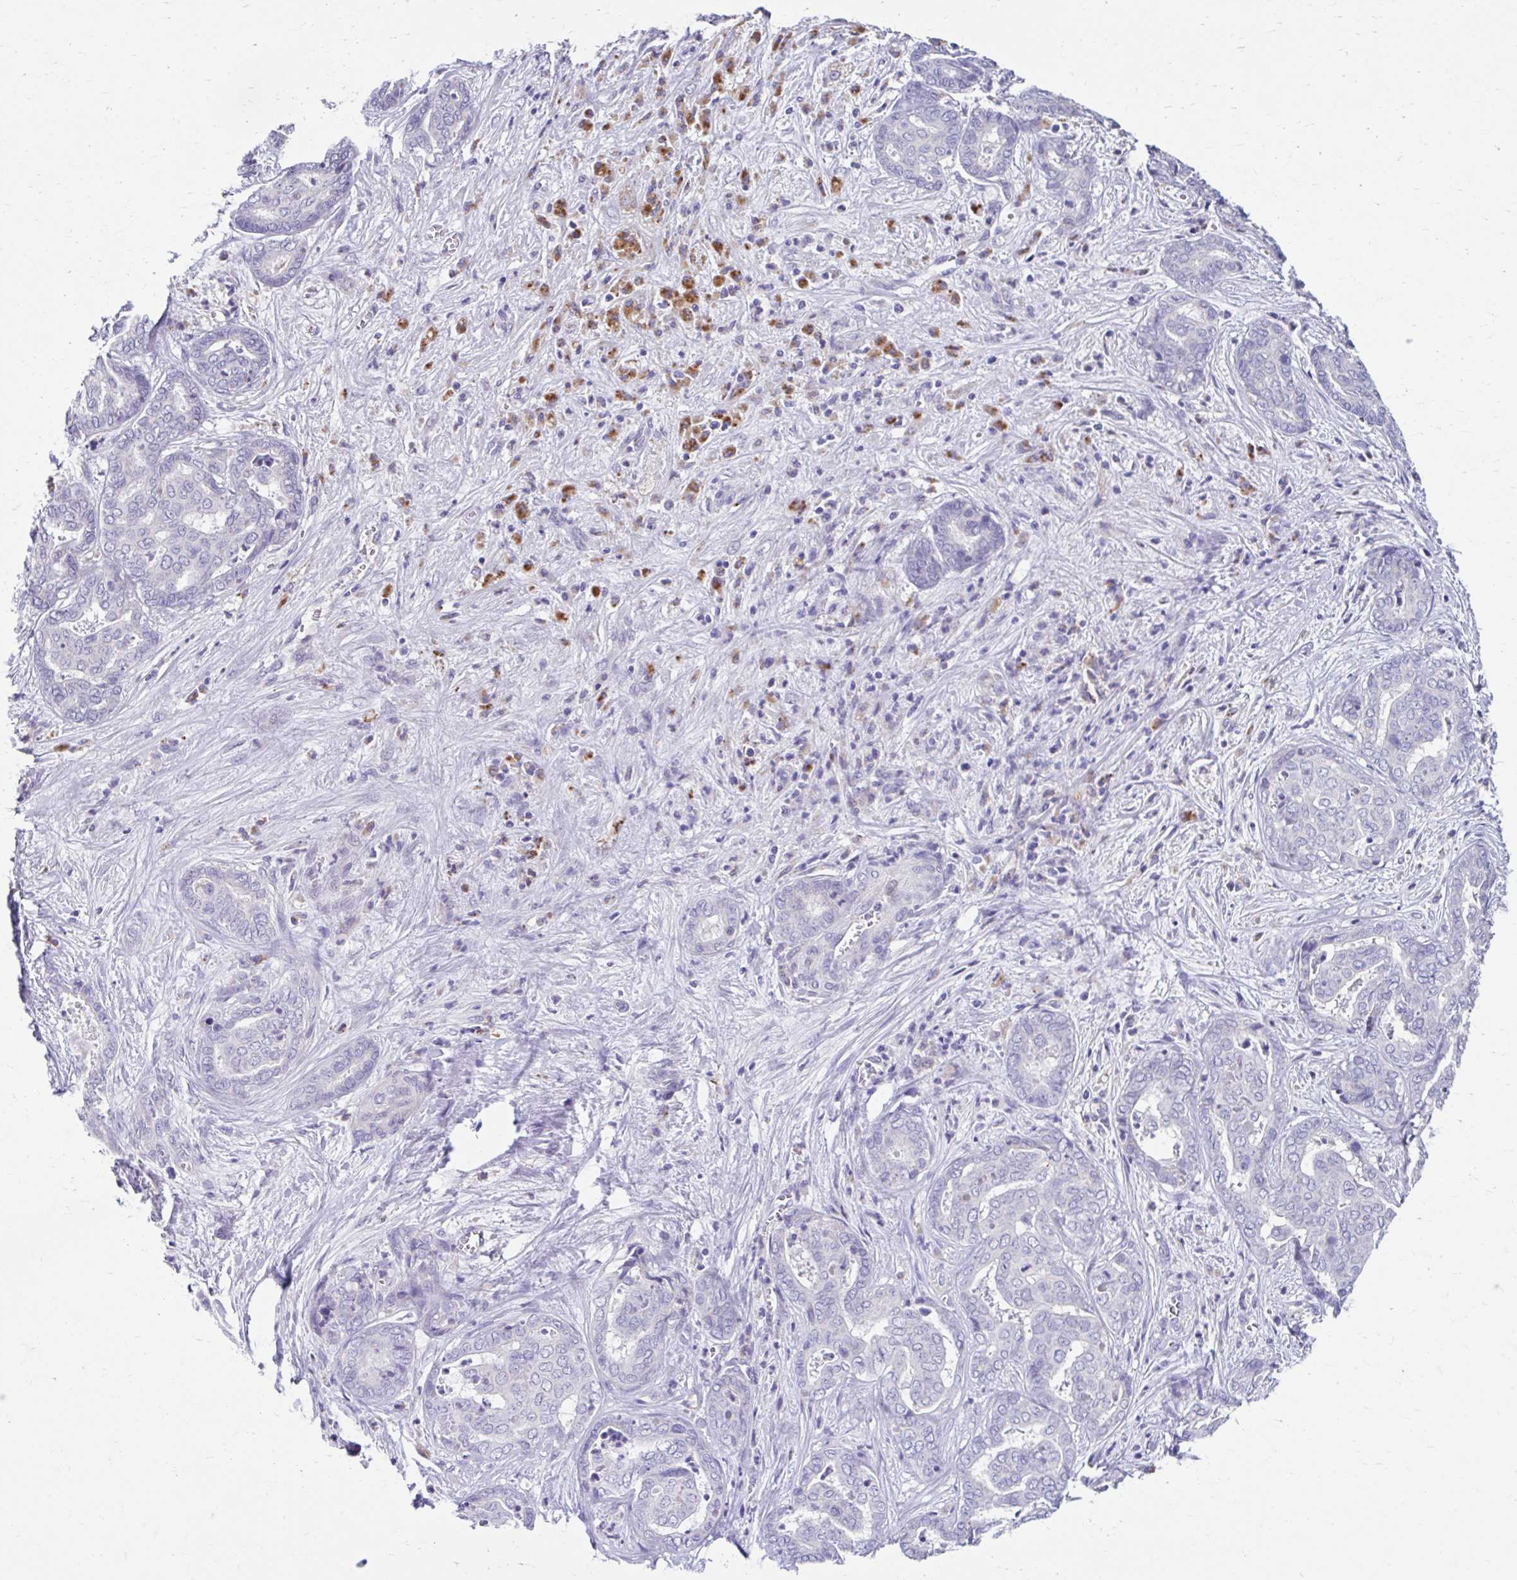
{"staining": {"intensity": "negative", "quantity": "none", "location": "none"}, "tissue": "liver cancer", "cell_type": "Tumor cells", "image_type": "cancer", "snomed": [{"axis": "morphology", "description": "Cholangiocarcinoma"}, {"axis": "topography", "description": "Liver"}], "caption": "The immunohistochemistry micrograph has no significant positivity in tumor cells of liver cancer tissue.", "gene": "ZNF33A", "patient": {"sex": "female", "age": 64}}